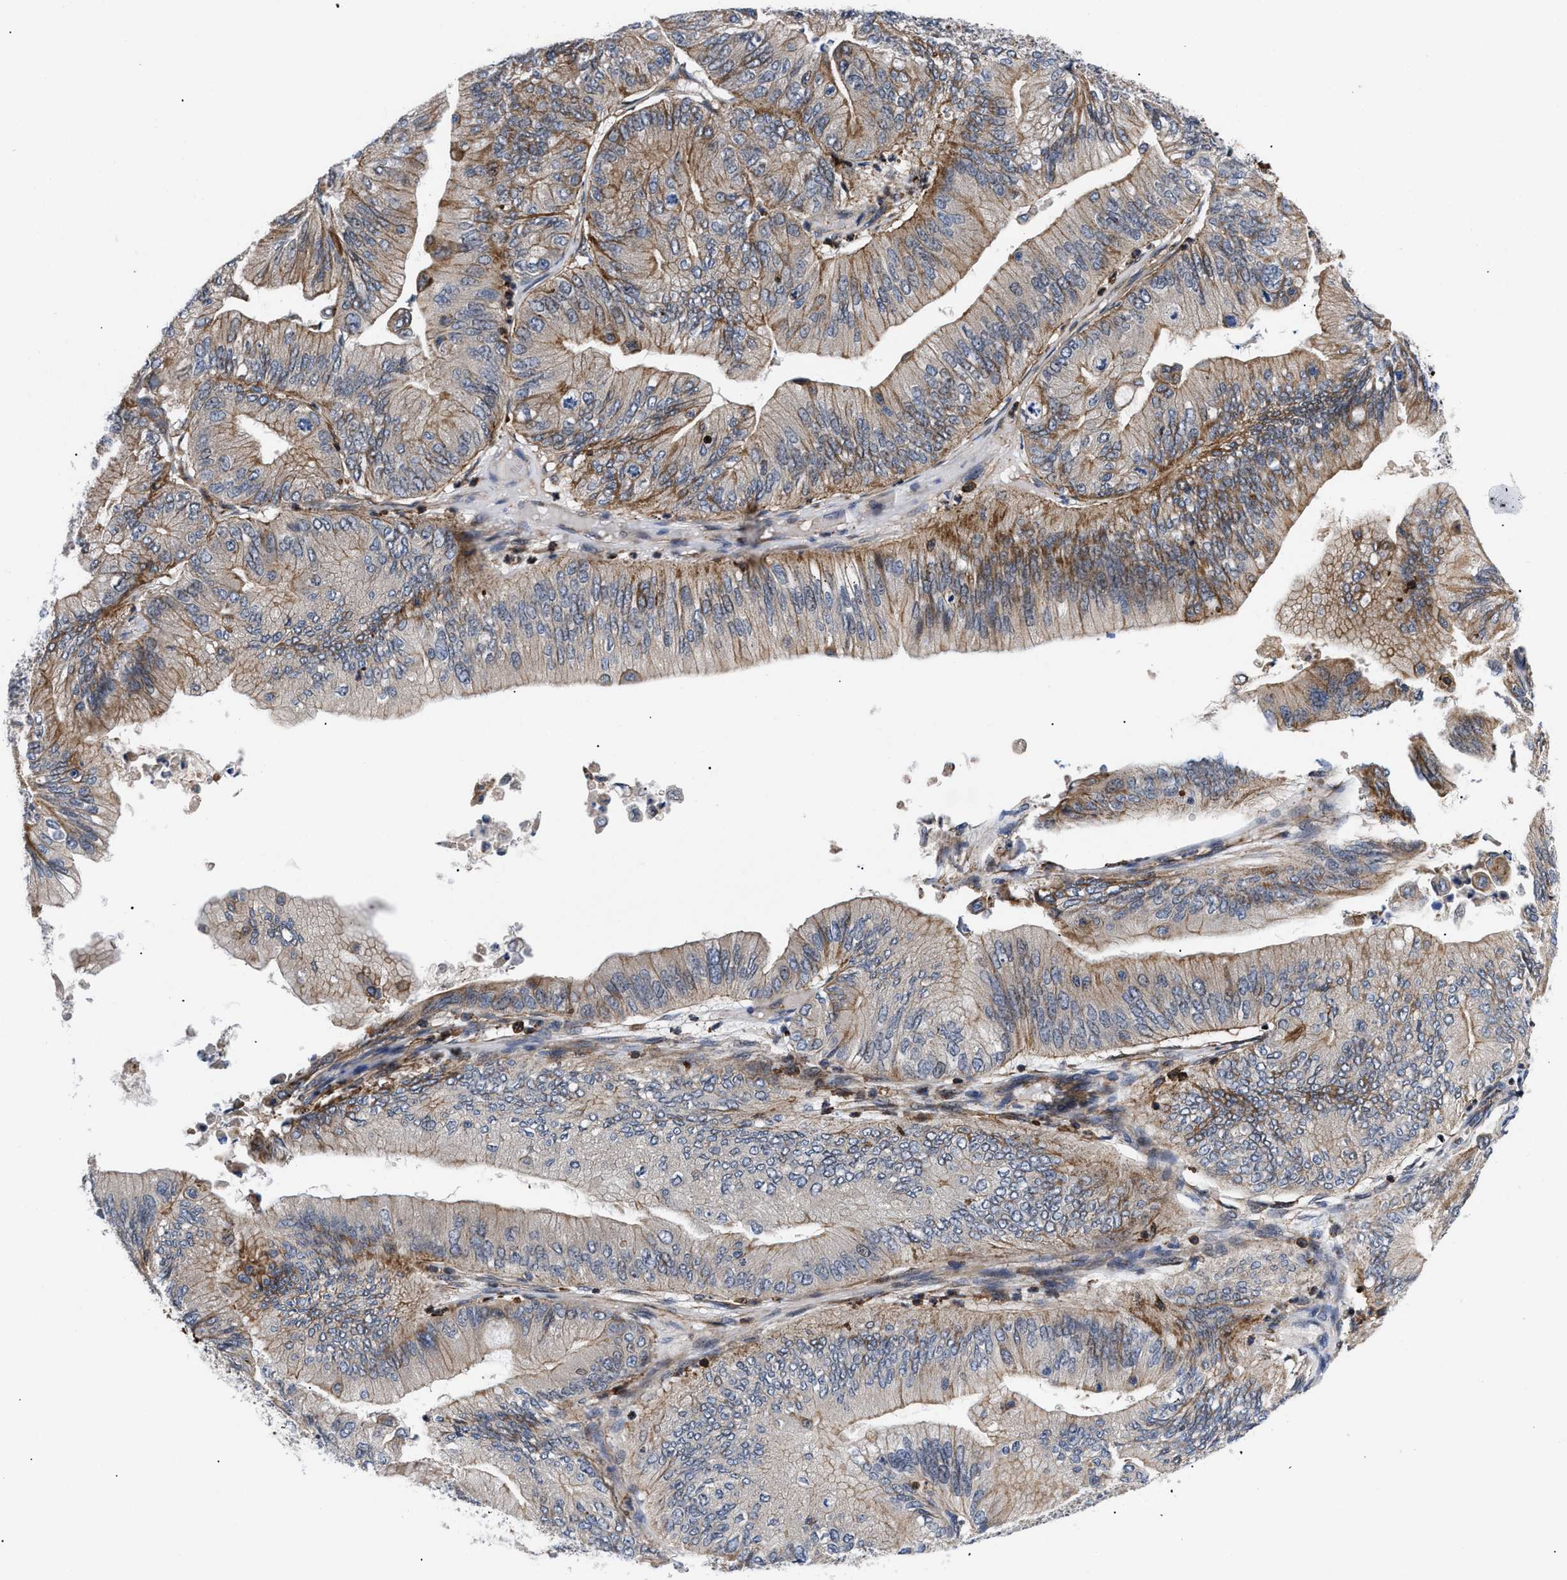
{"staining": {"intensity": "moderate", "quantity": ">75%", "location": "cytoplasmic/membranous"}, "tissue": "ovarian cancer", "cell_type": "Tumor cells", "image_type": "cancer", "snomed": [{"axis": "morphology", "description": "Cystadenocarcinoma, mucinous, NOS"}, {"axis": "topography", "description": "Ovary"}], "caption": "High-power microscopy captured an immunohistochemistry histopathology image of ovarian cancer, revealing moderate cytoplasmic/membranous expression in approximately >75% of tumor cells.", "gene": "SPAST", "patient": {"sex": "female", "age": 61}}